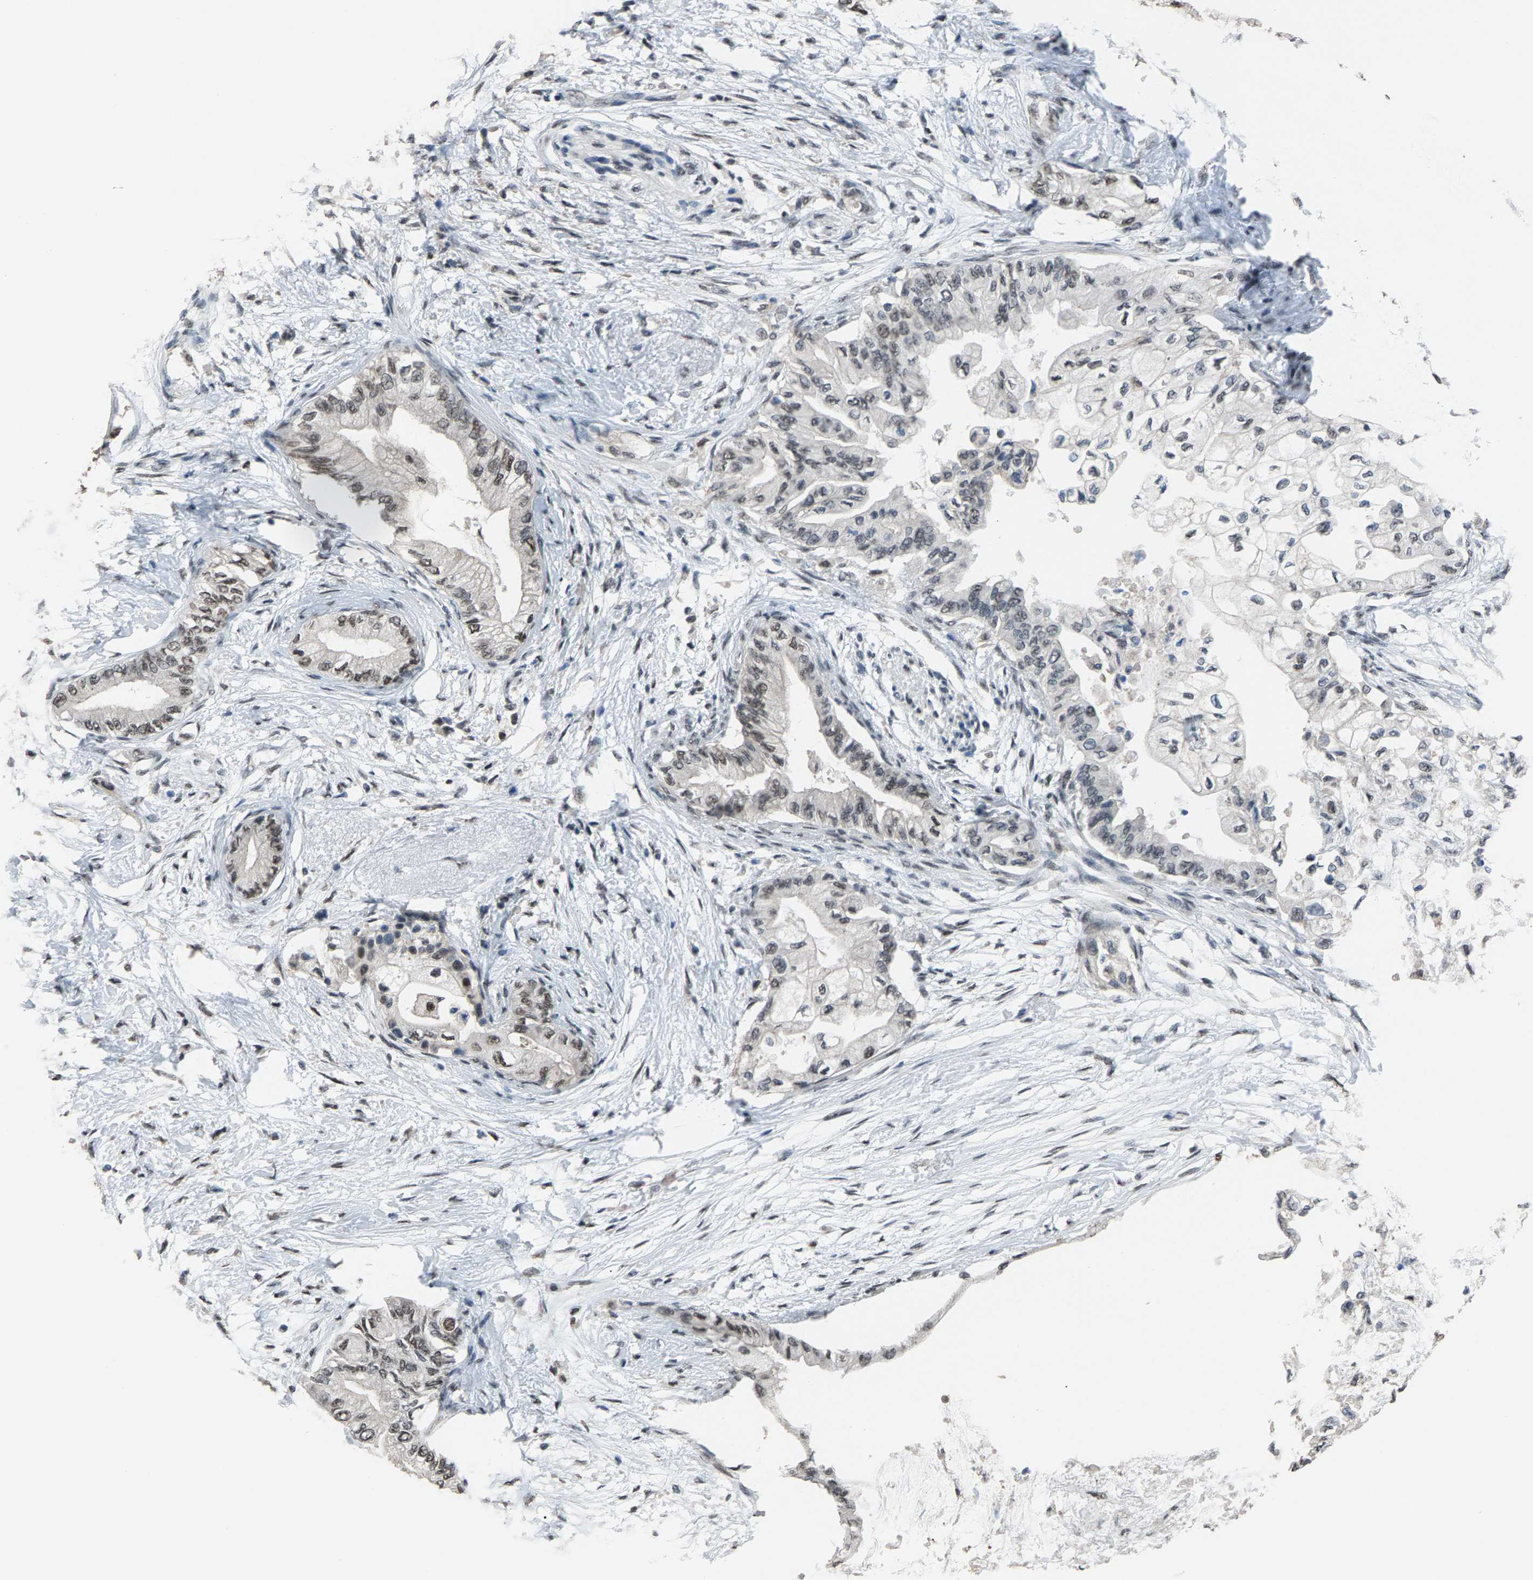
{"staining": {"intensity": "weak", "quantity": ">75%", "location": "nuclear"}, "tissue": "pancreatic cancer", "cell_type": "Tumor cells", "image_type": "cancer", "snomed": [{"axis": "morphology", "description": "Normal tissue, NOS"}, {"axis": "morphology", "description": "Adenocarcinoma, NOS"}, {"axis": "topography", "description": "Pancreas"}, {"axis": "topography", "description": "Duodenum"}], "caption": "Protein staining exhibits weak nuclear expression in about >75% of tumor cells in pancreatic adenocarcinoma.", "gene": "ZNF276", "patient": {"sex": "female", "age": 60}}